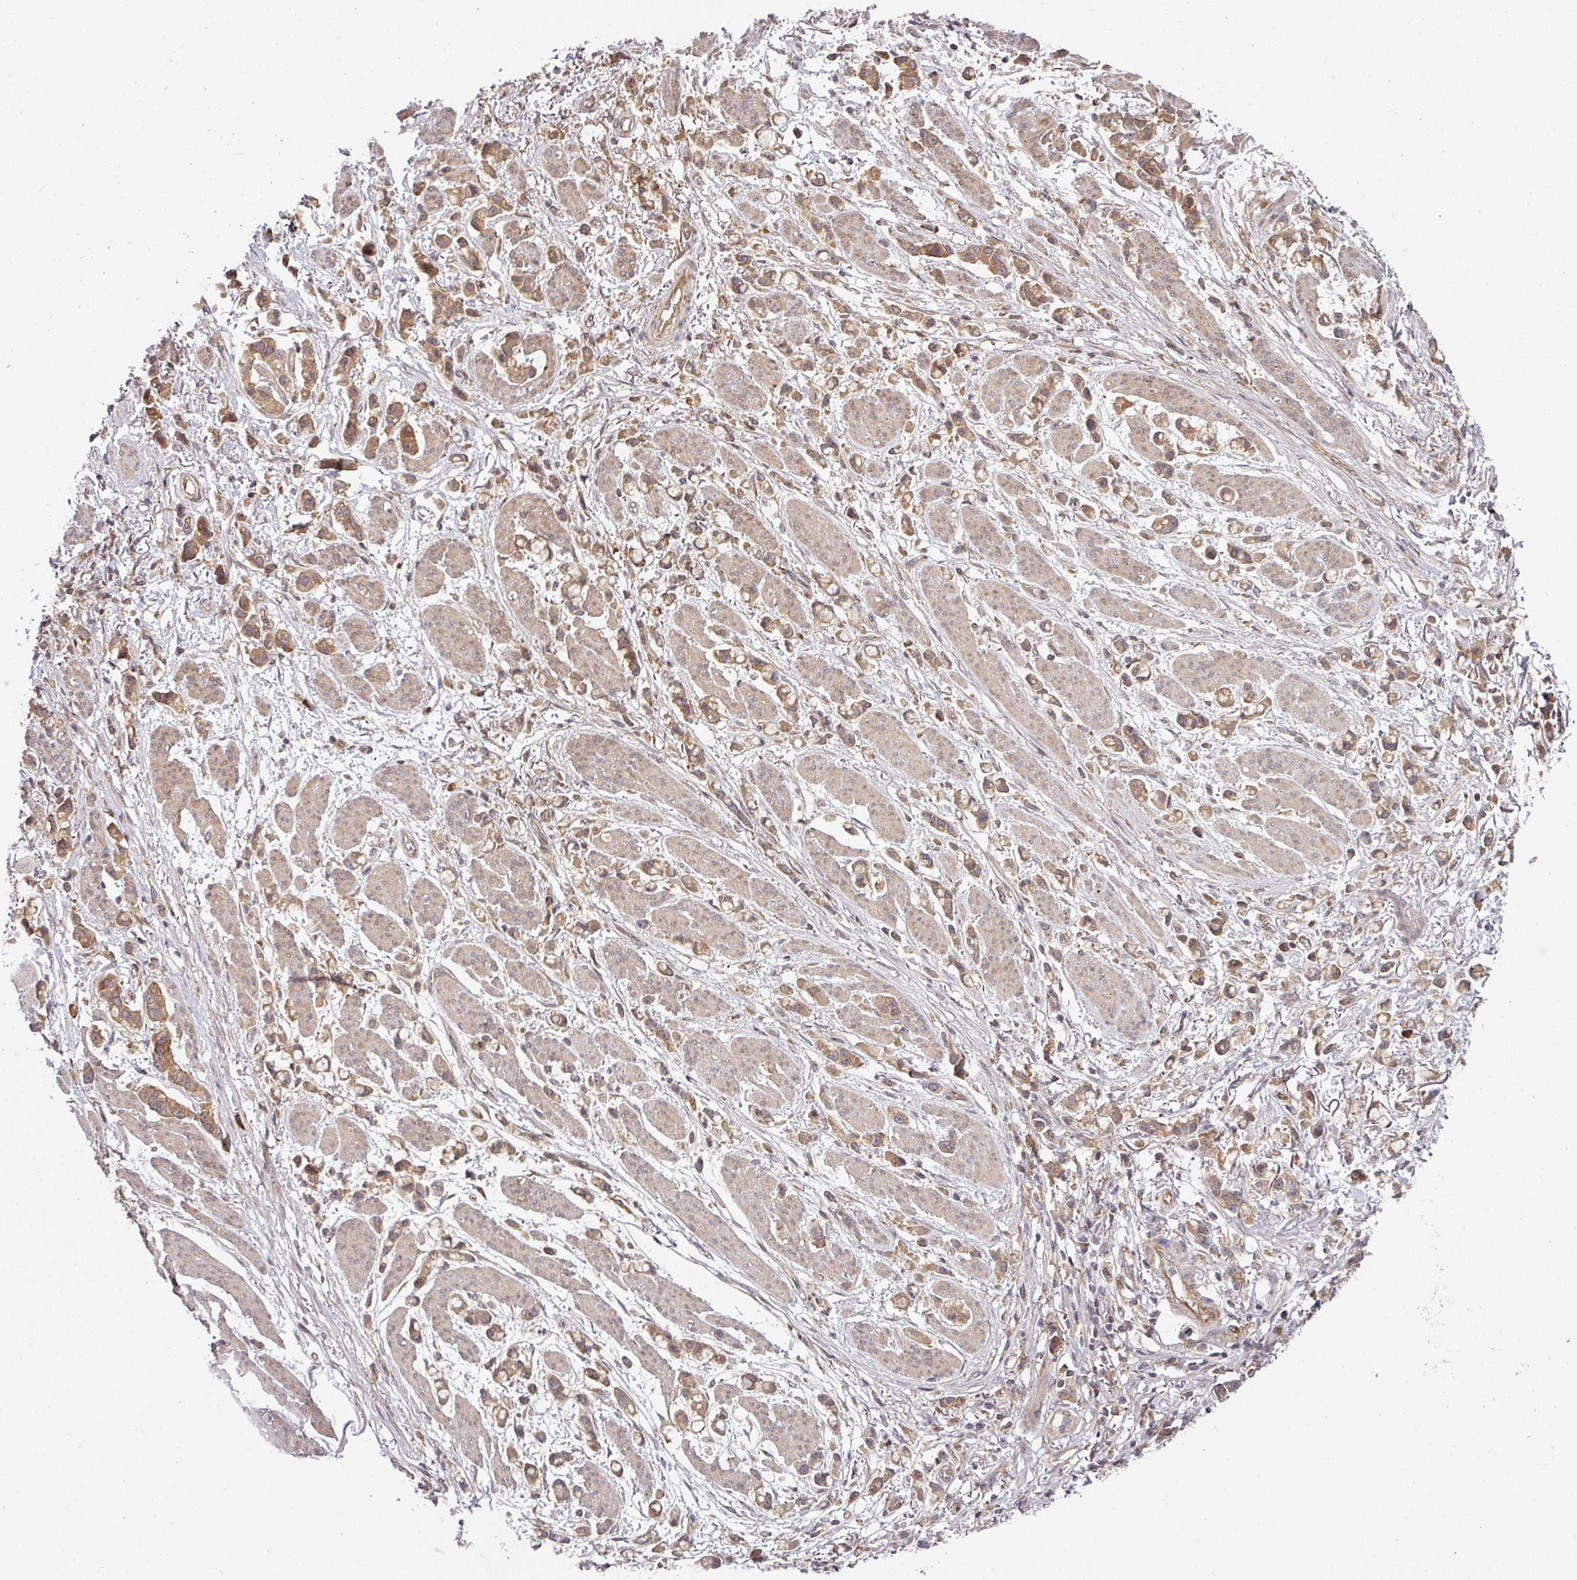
{"staining": {"intensity": "moderate", "quantity": ">75%", "location": "cytoplasmic/membranous"}, "tissue": "stomach cancer", "cell_type": "Tumor cells", "image_type": "cancer", "snomed": [{"axis": "morphology", "description": "Adenocarcinoma, NOS"}, {"axis": "topography", "description": "Stomach"}], "caption": "High-magnification brightfield microscopy of stomach cancer stained with DAB (brown) and counterstained with hematoxylin (blue). tumor cells exhibit moderate cytoplasmic/membranous expression is seen in about>75% of cells.", "gene": "RAB5A", "patient": {"sex": "female", "age": 81}}